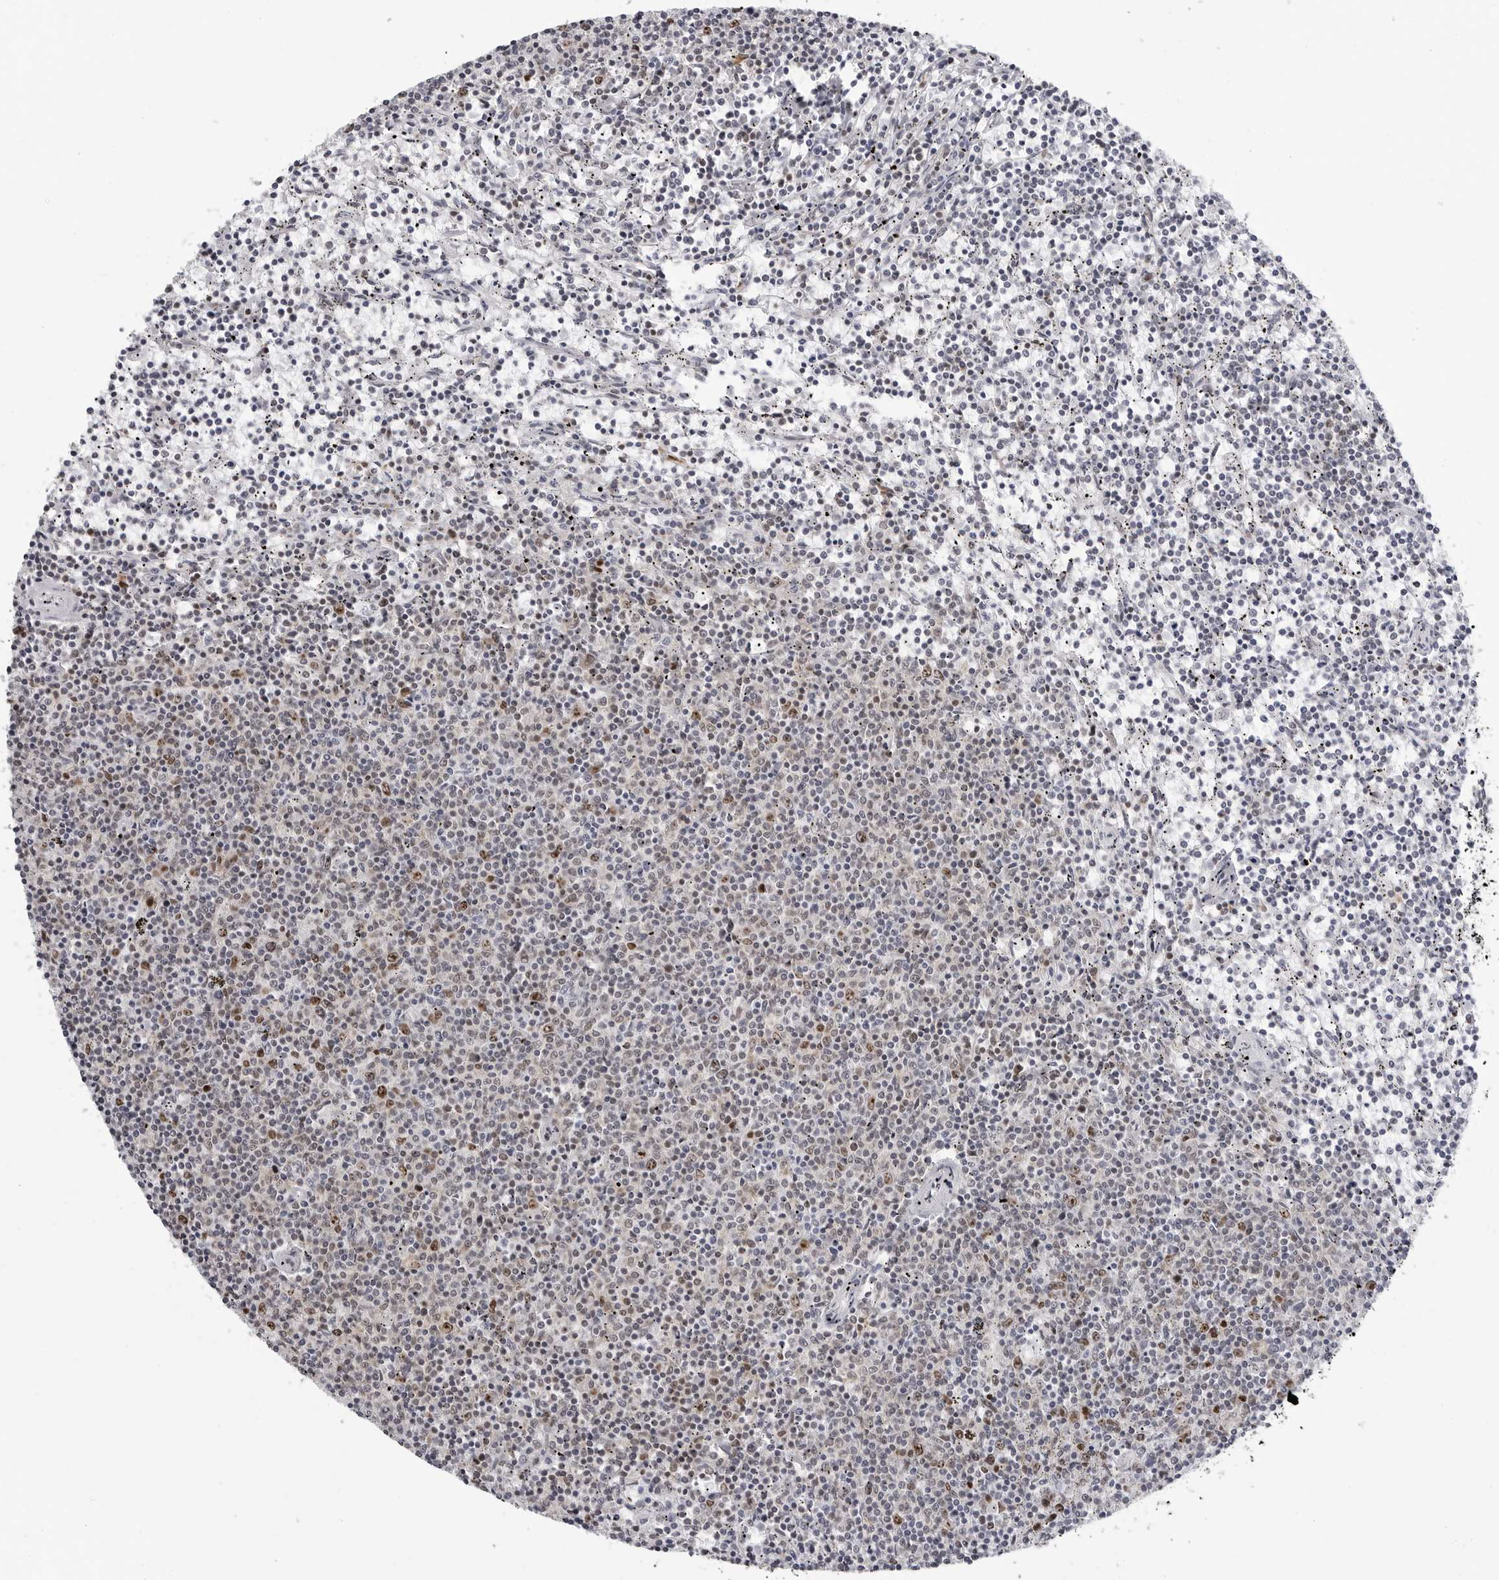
{"staining": {"intensity": "moderate", "quantity": "<25%", "location": "nuclear"}, "tissue": "lymphoma", "cell_type": "Tumor cells", "image_type": "cancer", "snomed": [{"axis": "morphology", "description": "Malignant lymphoma, non-Hodgkin's type, Low grade"}, {"axis": "topography", "description": "Spleen"}], "caption": "Malignant lymphoma, non-Hodgkin's type (low-grade) stained for a protein (brown) reveals moderate nuclear positive staining in about <25% of tumor cells.", "gene": "FAM135B", "patient": {"sex": "female", "age": 50}}